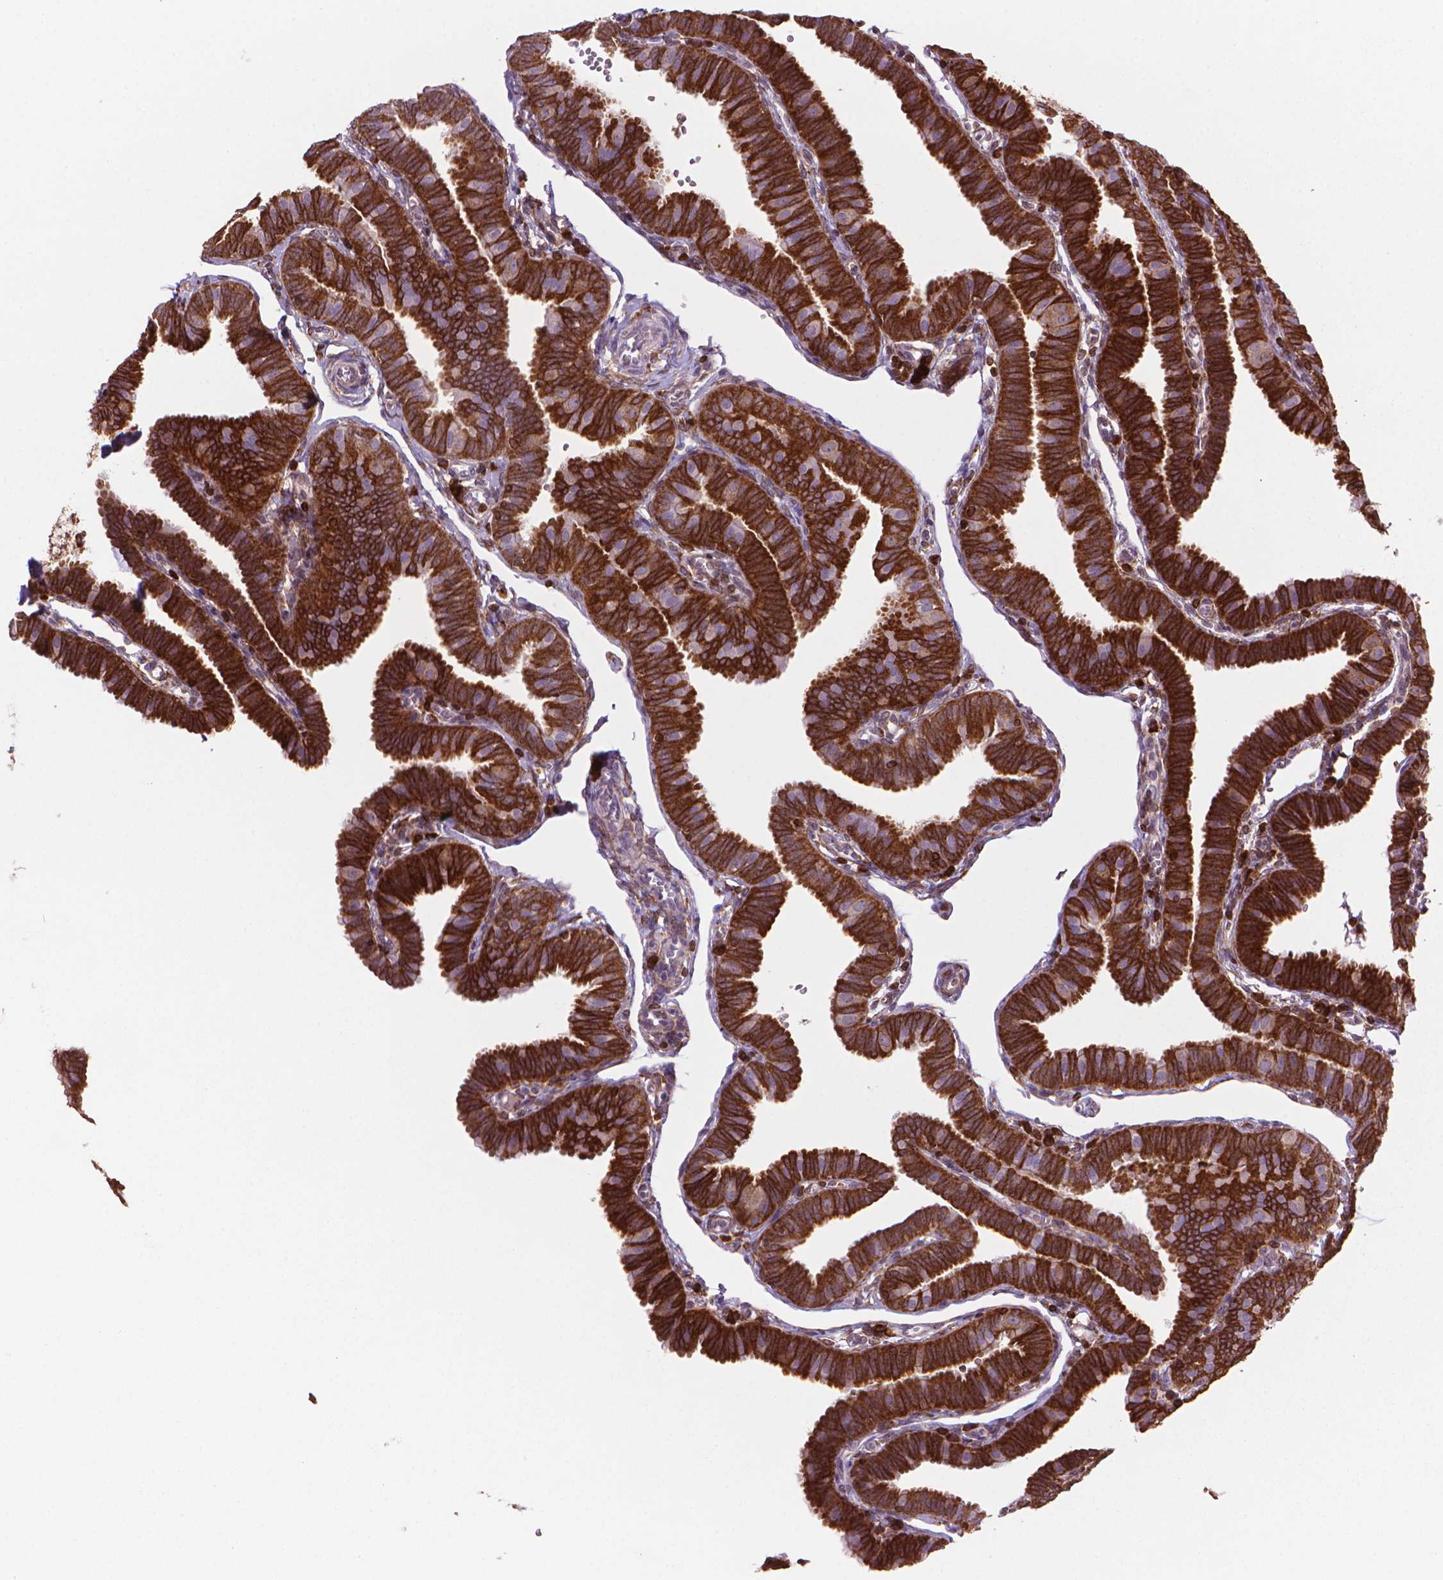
{"staining": {"intensity": "strong", "quantity": ">75%", "location": "cytoplasmic/membranous"}, "tissue": "fallopian tube", "cell_type": "Glandular cells", "image_type": "normal", "snomed": [{"axis": "morphology", "description": "Normal tissue, NOS"}, {"axis": "topography", "description": "Fallopian tube"}], "caption": "IHC staining of normal fallopian tube, which reveals high levels of strong cytoplasmic/membranous staining in about >75% of glandular cells indicating strong cytoplasmic/membranous protein positivity. The staining was performed using DAB (3,3'-diaminobenzidine) (brown) for protein detection and nuclei were counterstained in hematoxylin (blue).", "gene": "BCL2", "patient": {"sex": "female", "age": 25}}